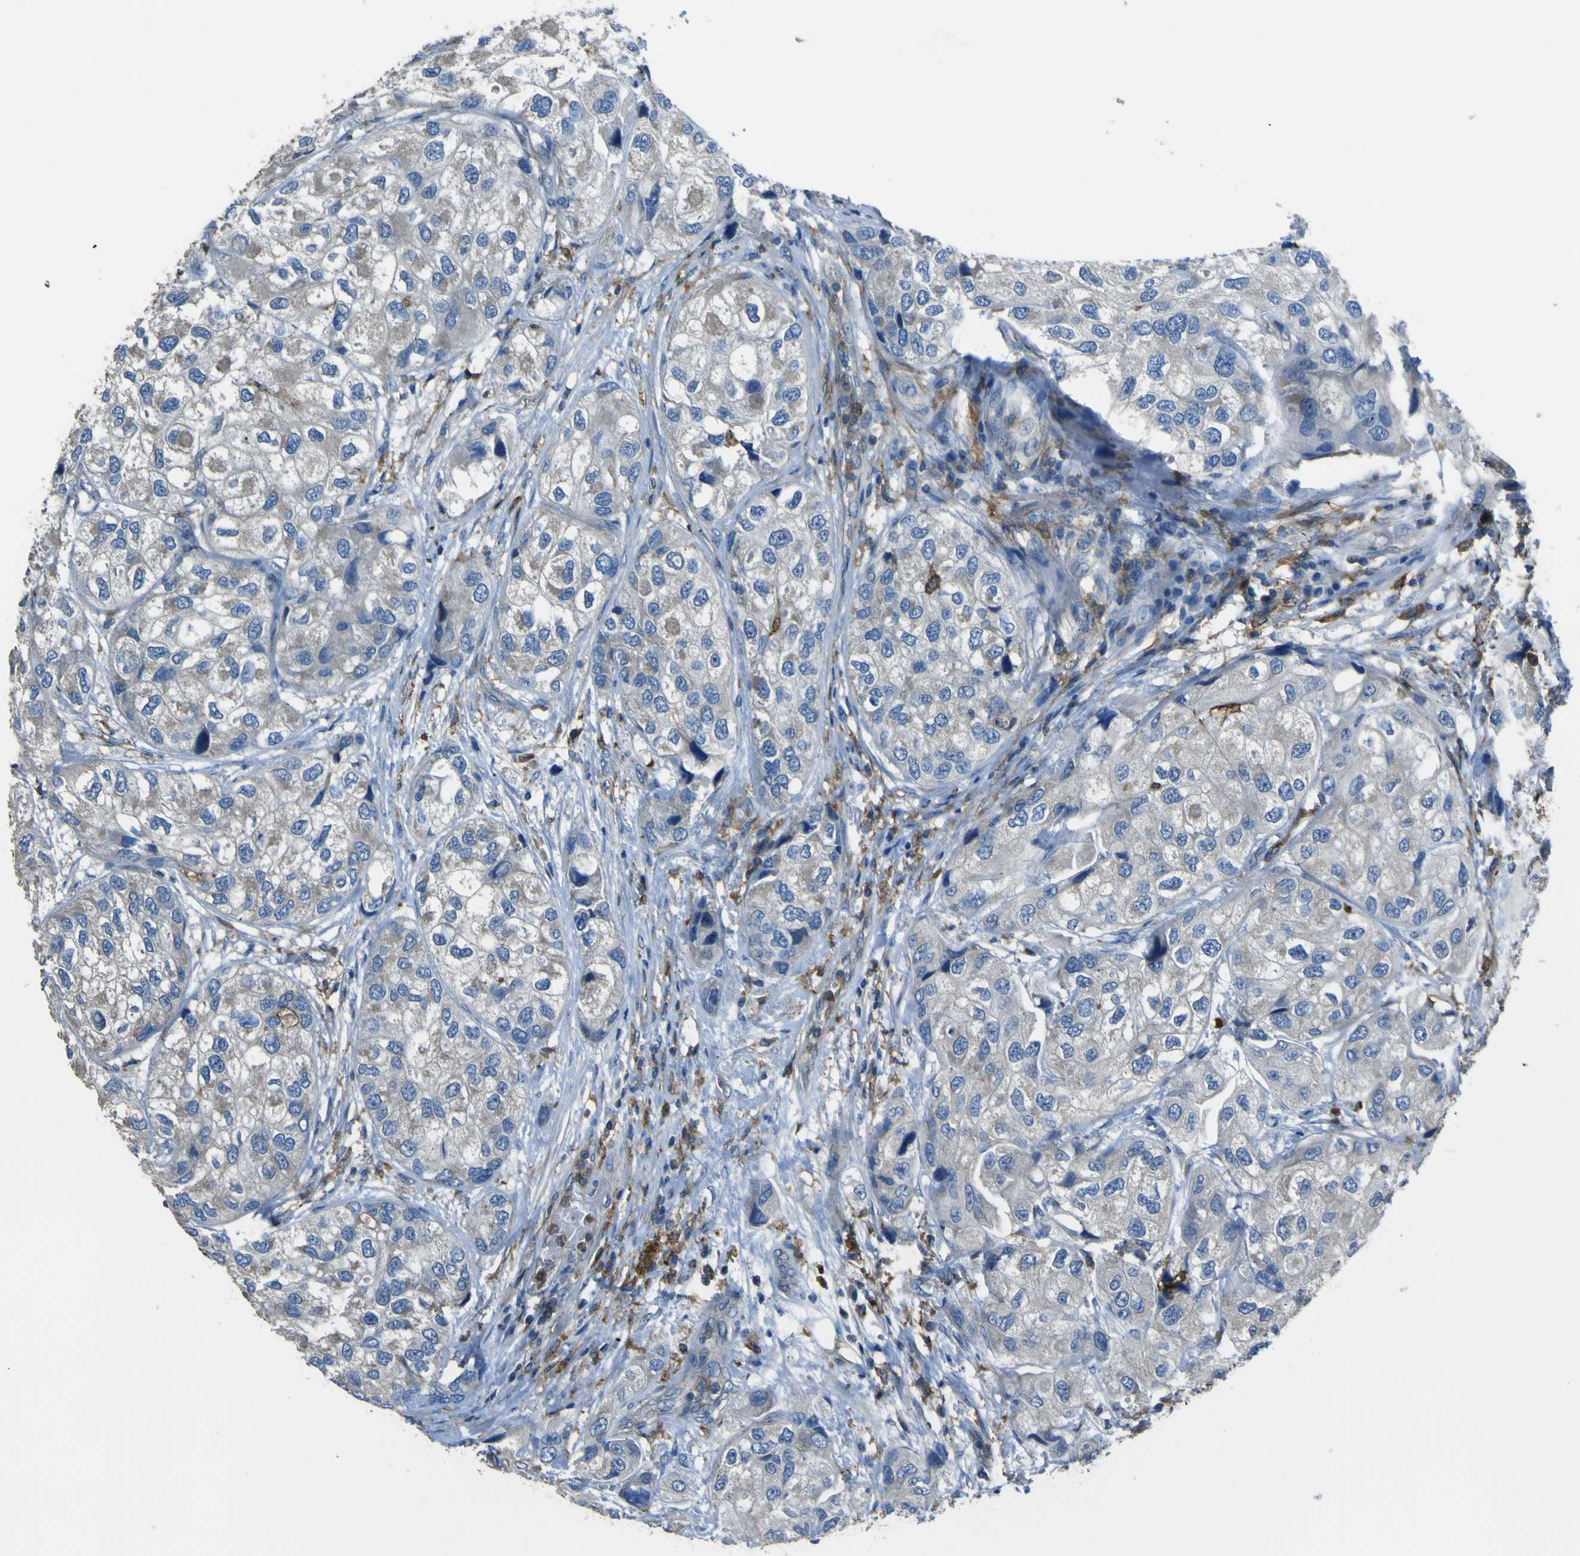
{"staining": {"intensity": "negative", "quantity": "none", "location": "none"}, "tissue": "urothelial cancer", "cell_type": "Tumor cells", "image_type": "cancer", "snomed": [{"axis": "morphology", "description": "Urothelial carcinoma, High grade"}, {"axis": "topography", "description": "Urinary bladder"}], "caption": "IHC histopathology image of neoplastic tissue: human high-grade urothelial carcinoma stained with DAB (3,3'-diaminobenzidine) exhibits no significant protein staining in tumor cells.", "gene": "LAIR1", "patient": {"sex": "female", "age": 64}}